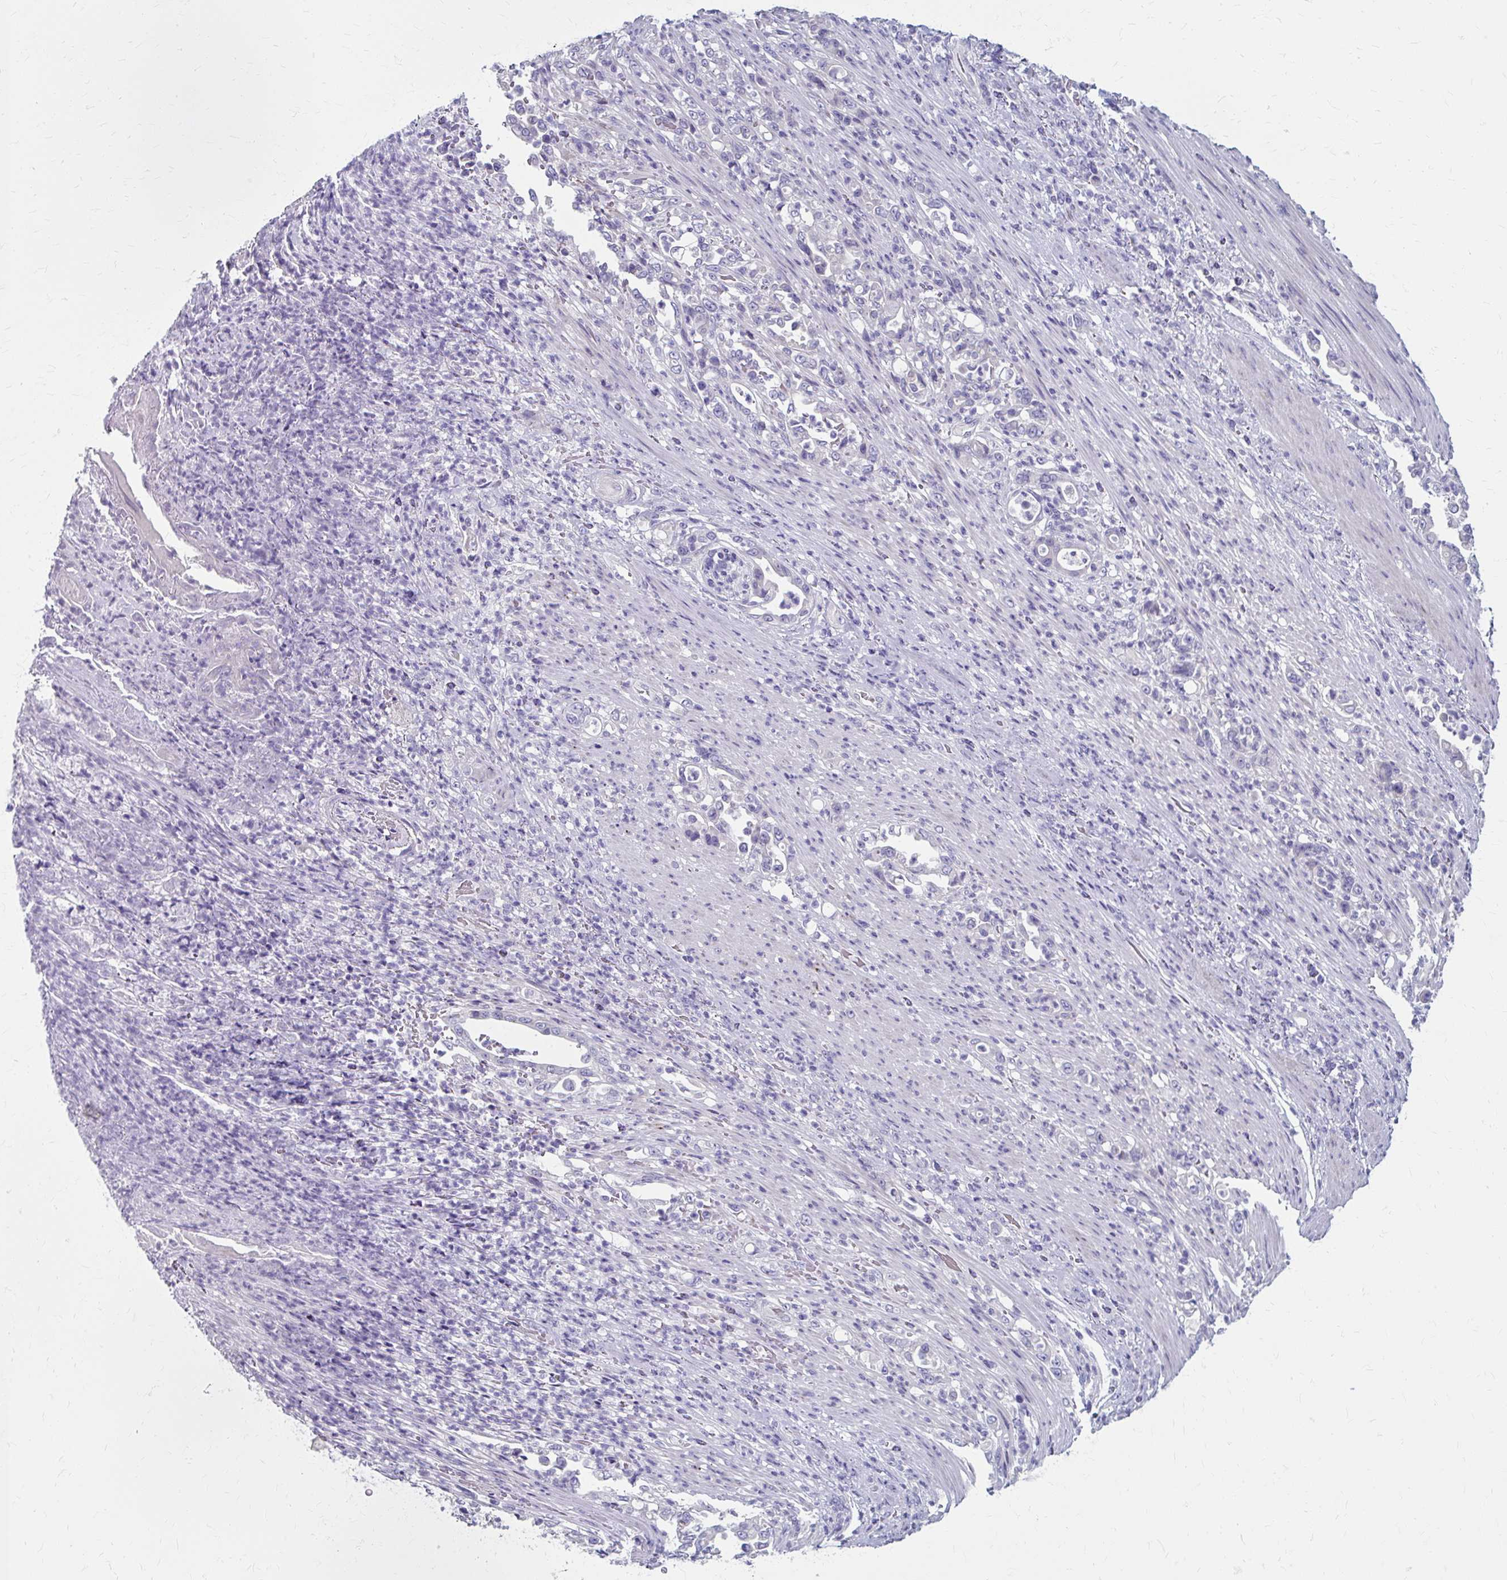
{"staining": {"intensity": "negative", "quantity": "none", "location": "none"}, "tissue": "stomach cancer", "cell_type": "Tumor cells", "image_type": "cancer", "snomed": [{"axis": "morphology", "description": "Normal tissue, NOS"}, {"axis": "morphology", "description": "Adenocarcinoma, NOS"}, {"axis": "topography", "description": "Stomach"}], "caption": "This is an immunohistochemistry histopathology image of stomach adenocarcinoma. There is no expression in tumor cells.", "gene": "ZNF555", "patient": {"sex": "female", "age": 79}}